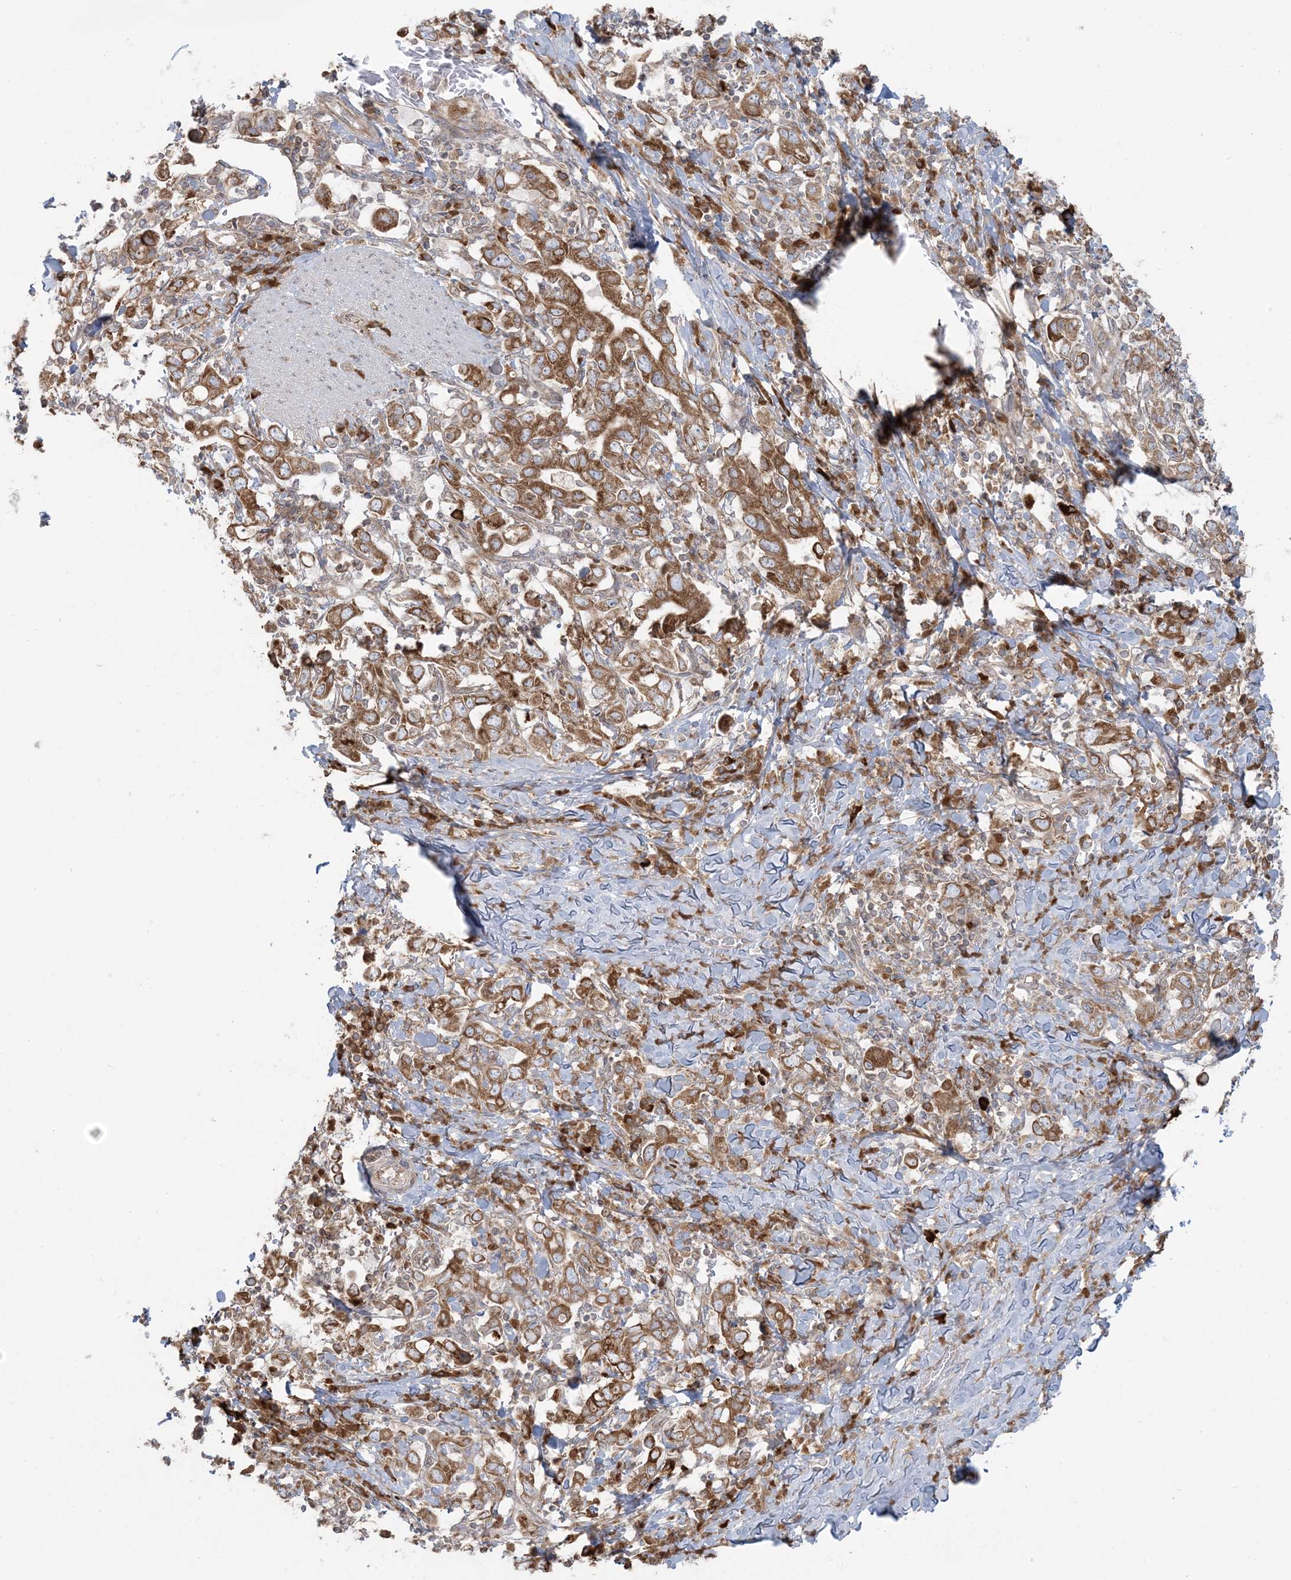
{"staining": {"intensity": "moderate", "quantity": ">75%", "location": "cytoplasmic/membranous"}, "tissue": "stomach cancer", "cell_type": "Tumor cells", "image_type": "cancer", "snomed": [{"axis": "morphology", "description": "Adenocarcinoma, NOS"}, {"axis": "topography", "description": "Stomach, upper"}], "caption": "Approximately >75% of tumor cells in stomach cancer (adenocarcinoma) show moderate cytoplasmic/membranous protein expression as visualized by brown immunohistochemical staining.", "gene": "UBXN4", "patient": {"sex": "male", "age": 62}}